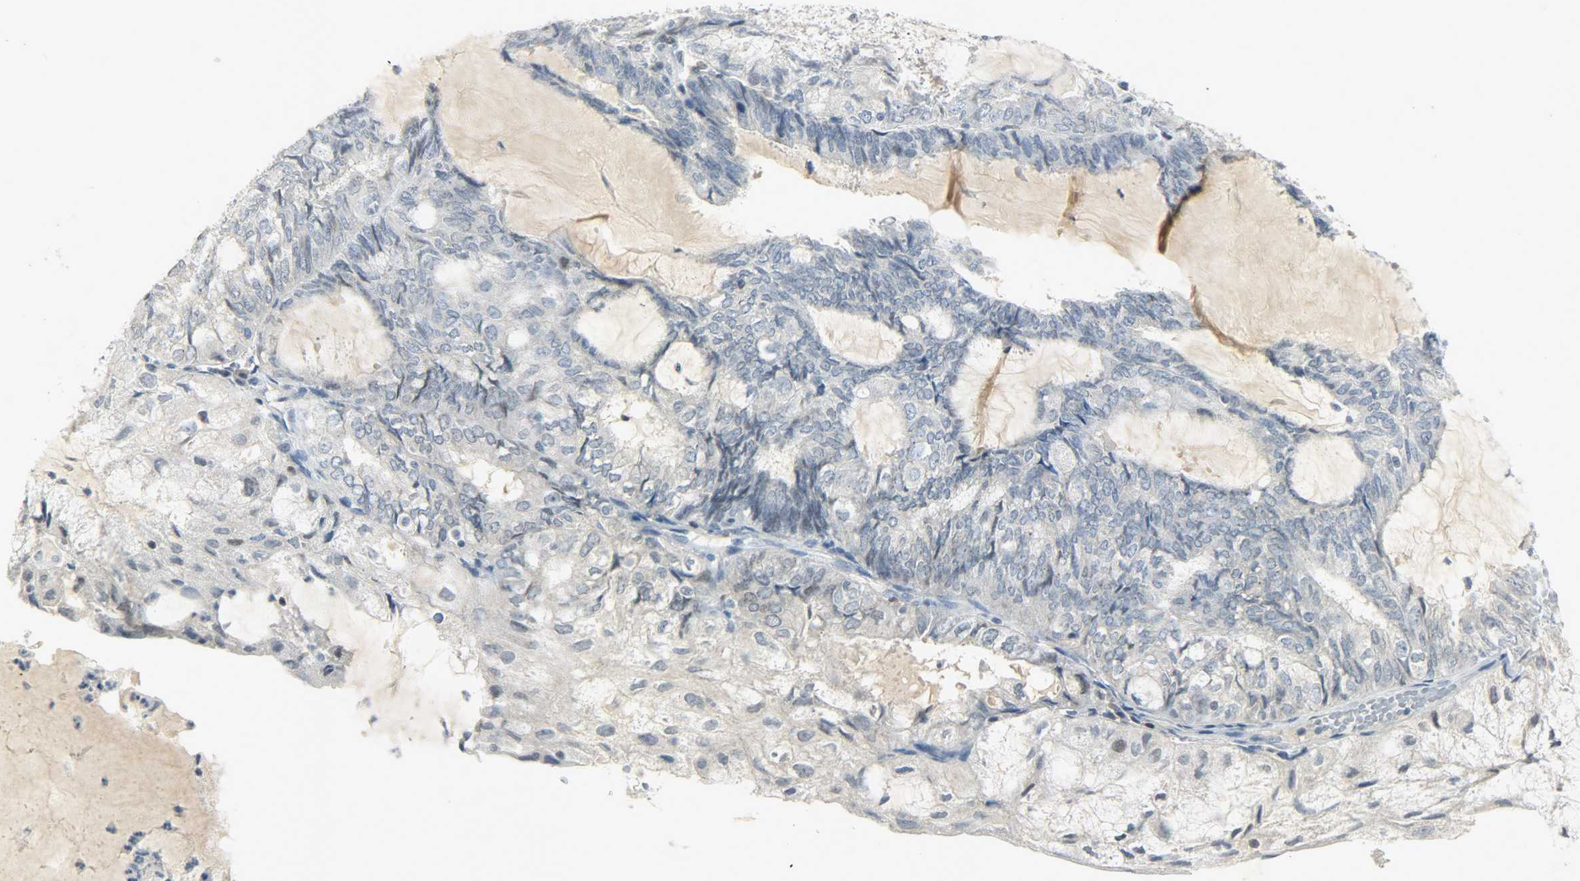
{"staining": {"intensity": "weak", "quantity": "<25%", "location": "cytoplasmic/membranous,nuclear"}, "tissue": "endometrial cancer", "cell_type": "Tumor cells", "image_type": "cancer", "snomed": [{"axis": "morphology", "description": "Adenocarcinoma, NOS"}, {"axis": "topography", "description": "Endometrium"}], "caption": "DAB immunohistochemical staining of endometrial adenocarcinoma shows no significant expression in tumor cells. (DAB IHC visualized using brightfield microscopy, high magnification).", "gene": "CAMK4", "patient": {"sex": "female", "age": 81}}